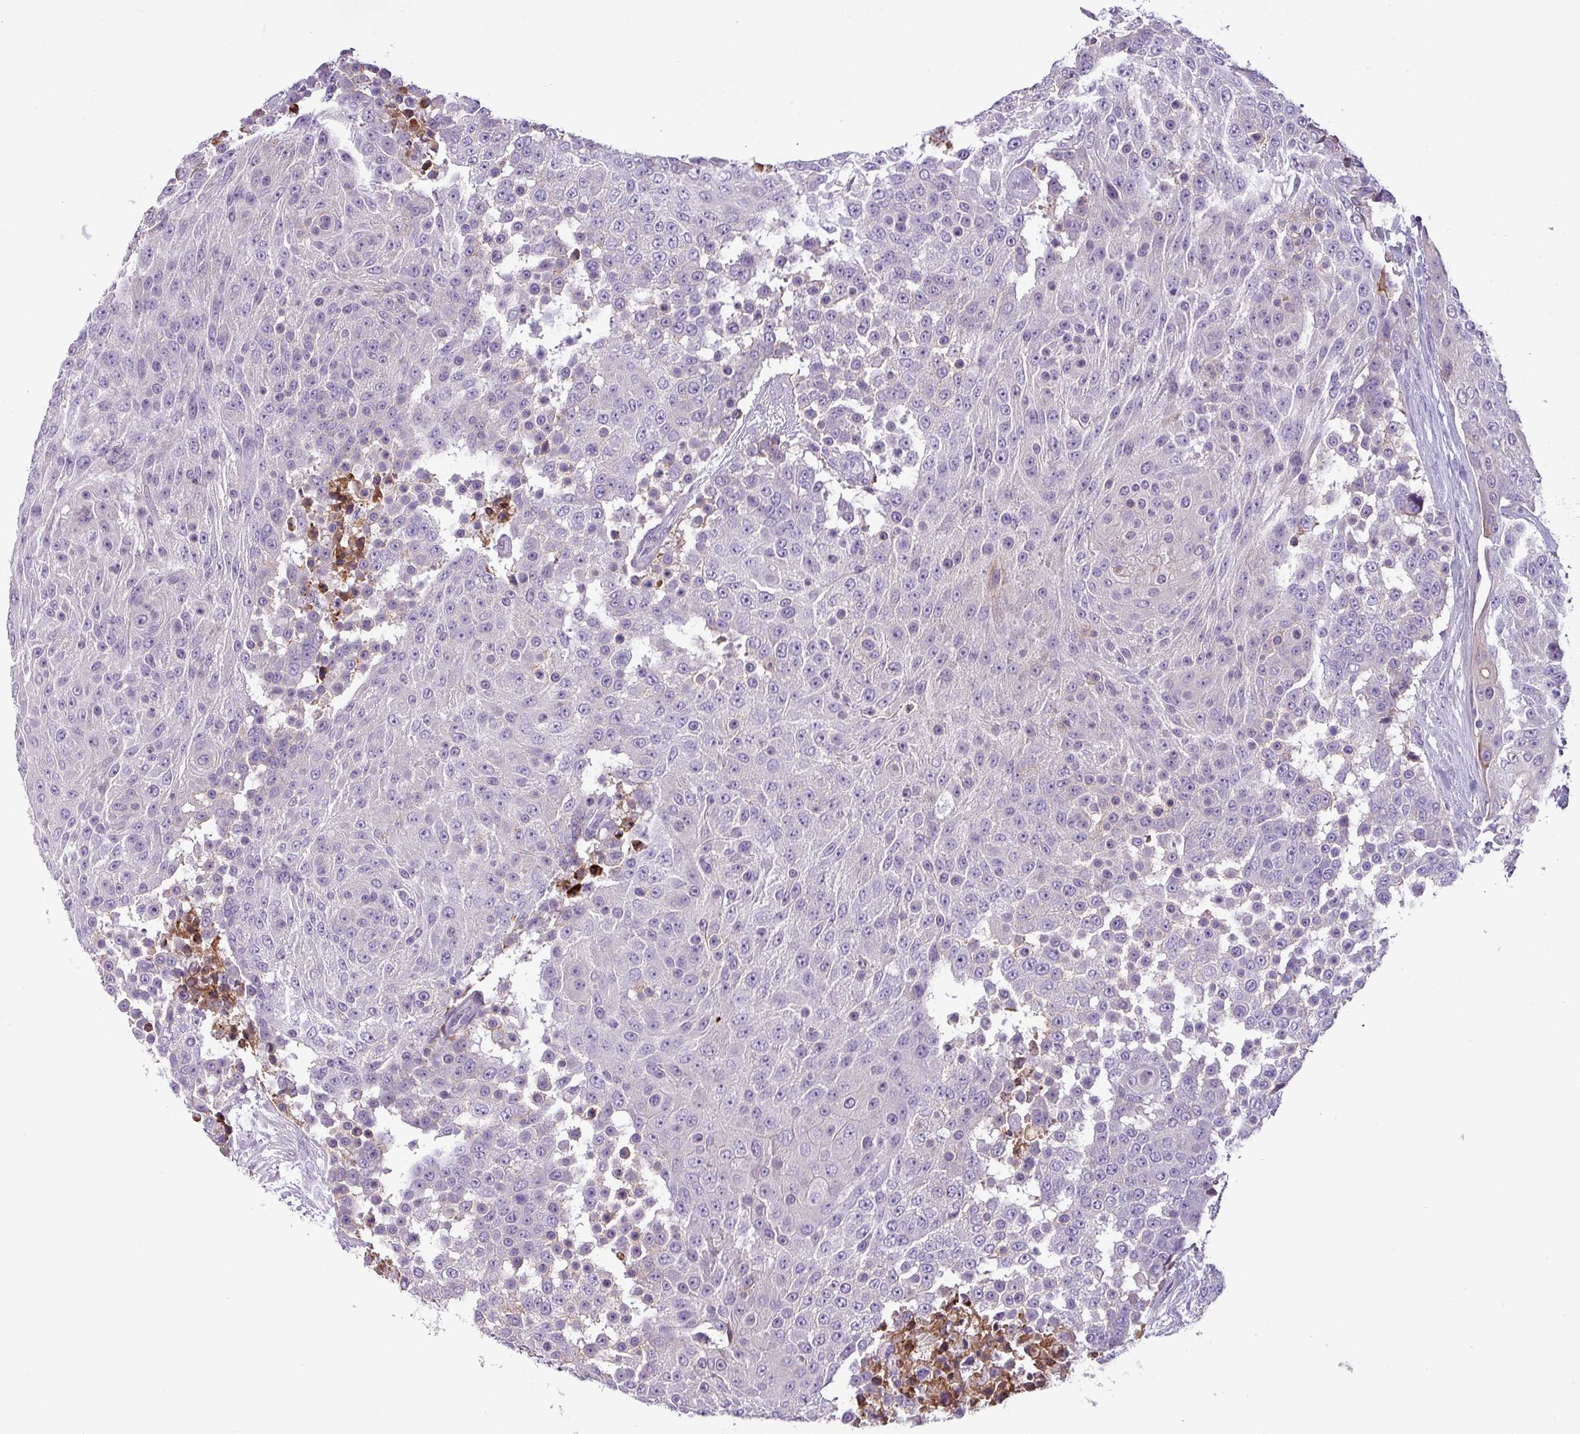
{"staining": {"intensity": "weak", "quantity": "<25%", "location": "cytoplasmic/membranous"}, "tissue": "urothelial cancer", "cell_type": "Tumor cells", "image_type": "cancer", "snomed": [{"axis": "morphology", "description": "Urothelial carcinoma, High grade"}, {"axis": "topography", "description": "Urinary bladder"}], "caption": "The photomicrograph reveals no staining of tumor cells in urothelial cancer.", "gene": "TMEM178B", "patient": {"sex": "female", "age": 63}}